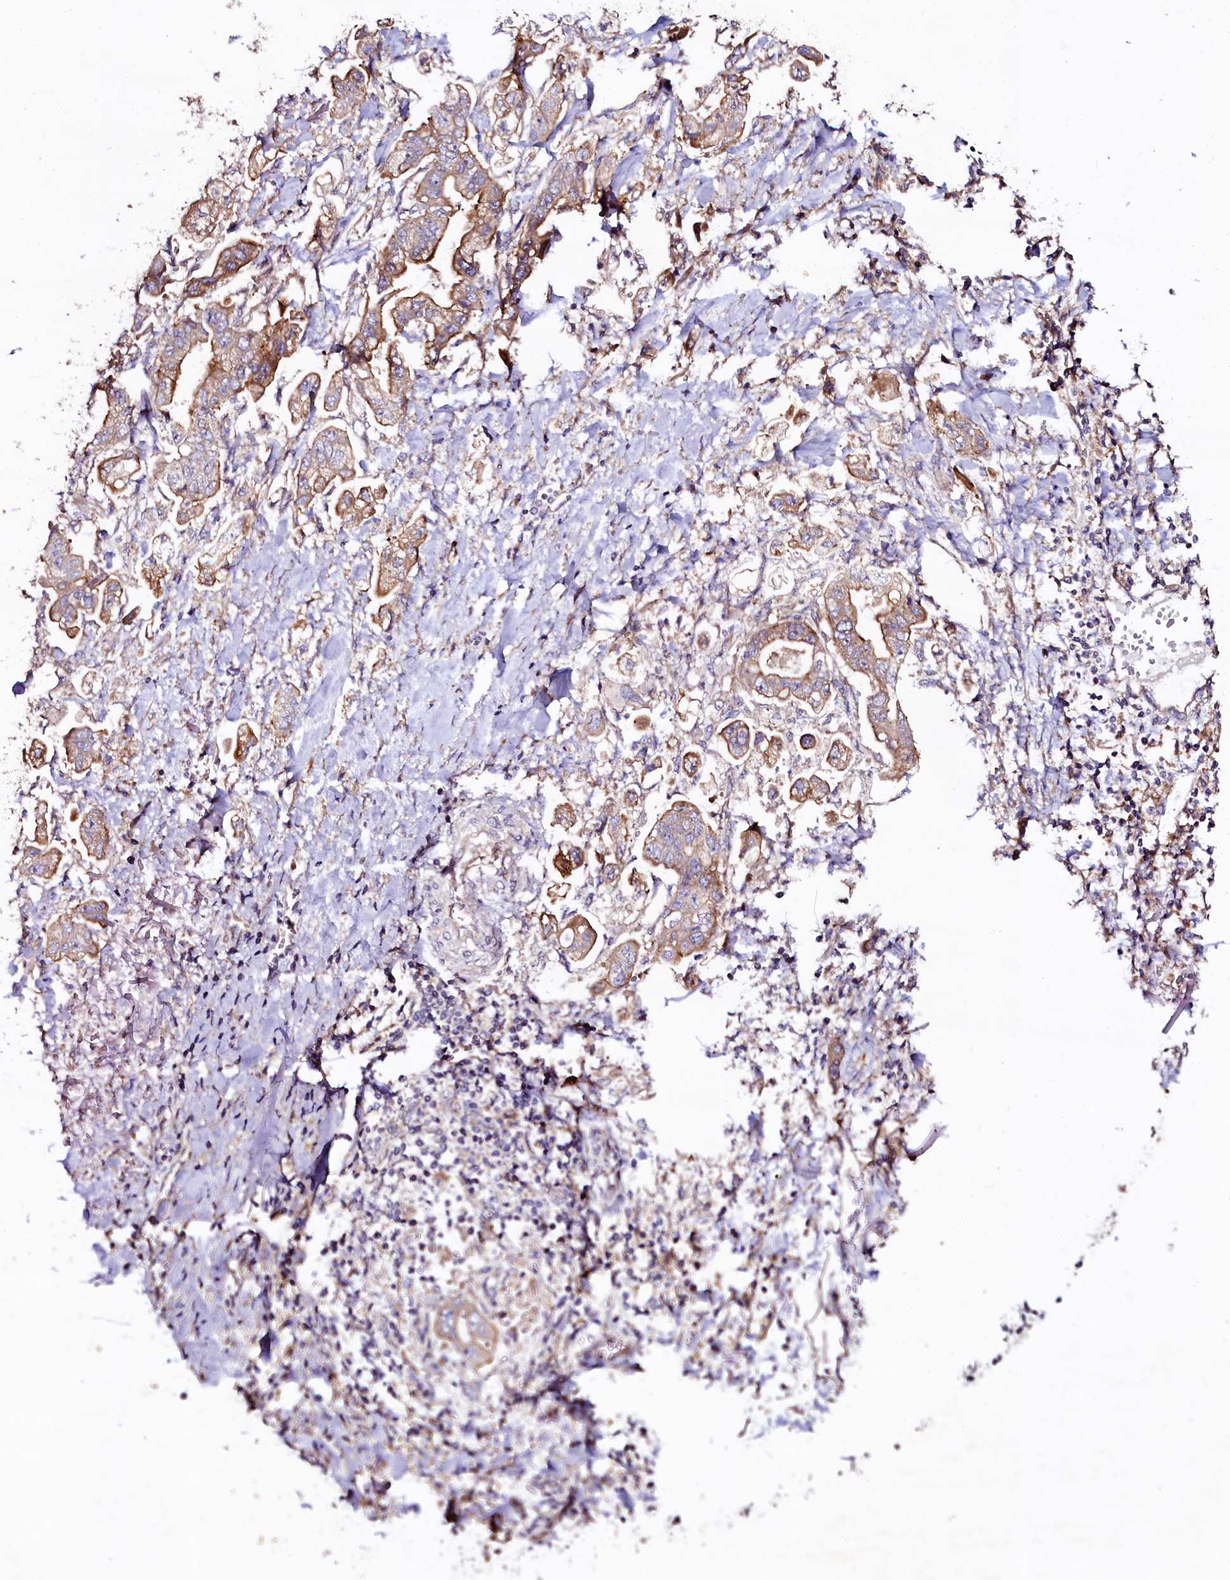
{"staining": {"intensity": "moderate", "quantity": ">75%", "location": "cytoplasmic/membranous"}, "tissue": "stomach cancer", "cell_type": "Tumor cells", "image_type": "cancer", "snomed": [{"axis": "morphology", "description": "Adenocarcinoma, NOS"}, {"axis": "topography", "description": "Stomach"}], "caption": "This photomicrograph shows stomach cancer stained with immunohistochemistry to label a protein in brown. The cytoplasmic/membranous of tumor cells show moderate positivity for the protein. Nuclei are counter-stained blue.", "gene": "APPL2", "patient": {"sex": "male", "age": 62}}